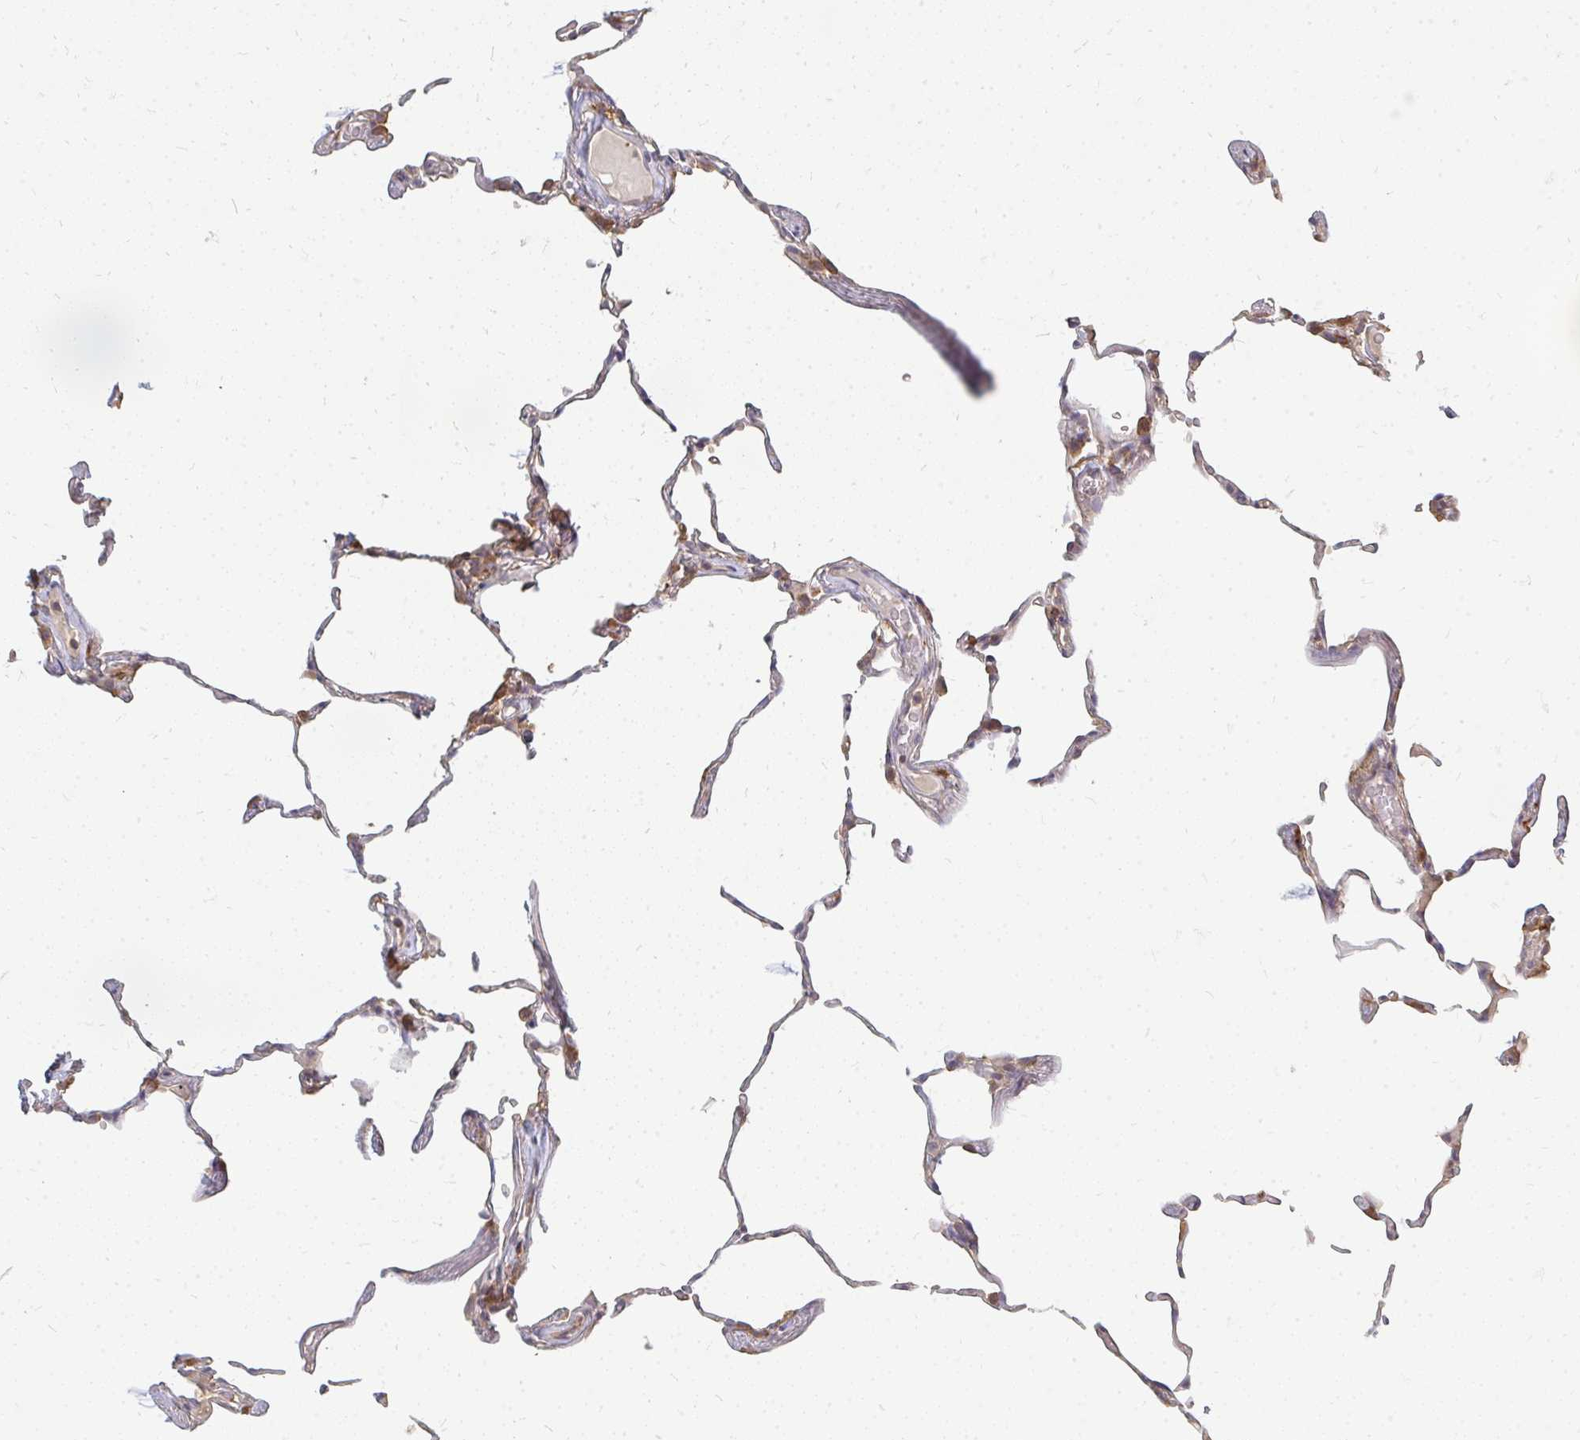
{"staining": {"intensity": "weak", "quantity": "25%-75%", "location": "cytoplasmic/membranous"}, "tissue": "lung", "cell_type": "Alveolar cells", "image_type": "normal", "snomed": [{"axis": "morphology", "description": "Normal tissue, NOS"}, {"axis": "topography", "description": "Lung"}], "caption": "Immunohistochemical staining of normal human lung shows weak cytoplasmic/membranous protein staining in approximately 25%-75% of alveolar cells.", "gene": "ZNF285", "patient": {"sex": "female", "age": 57}}